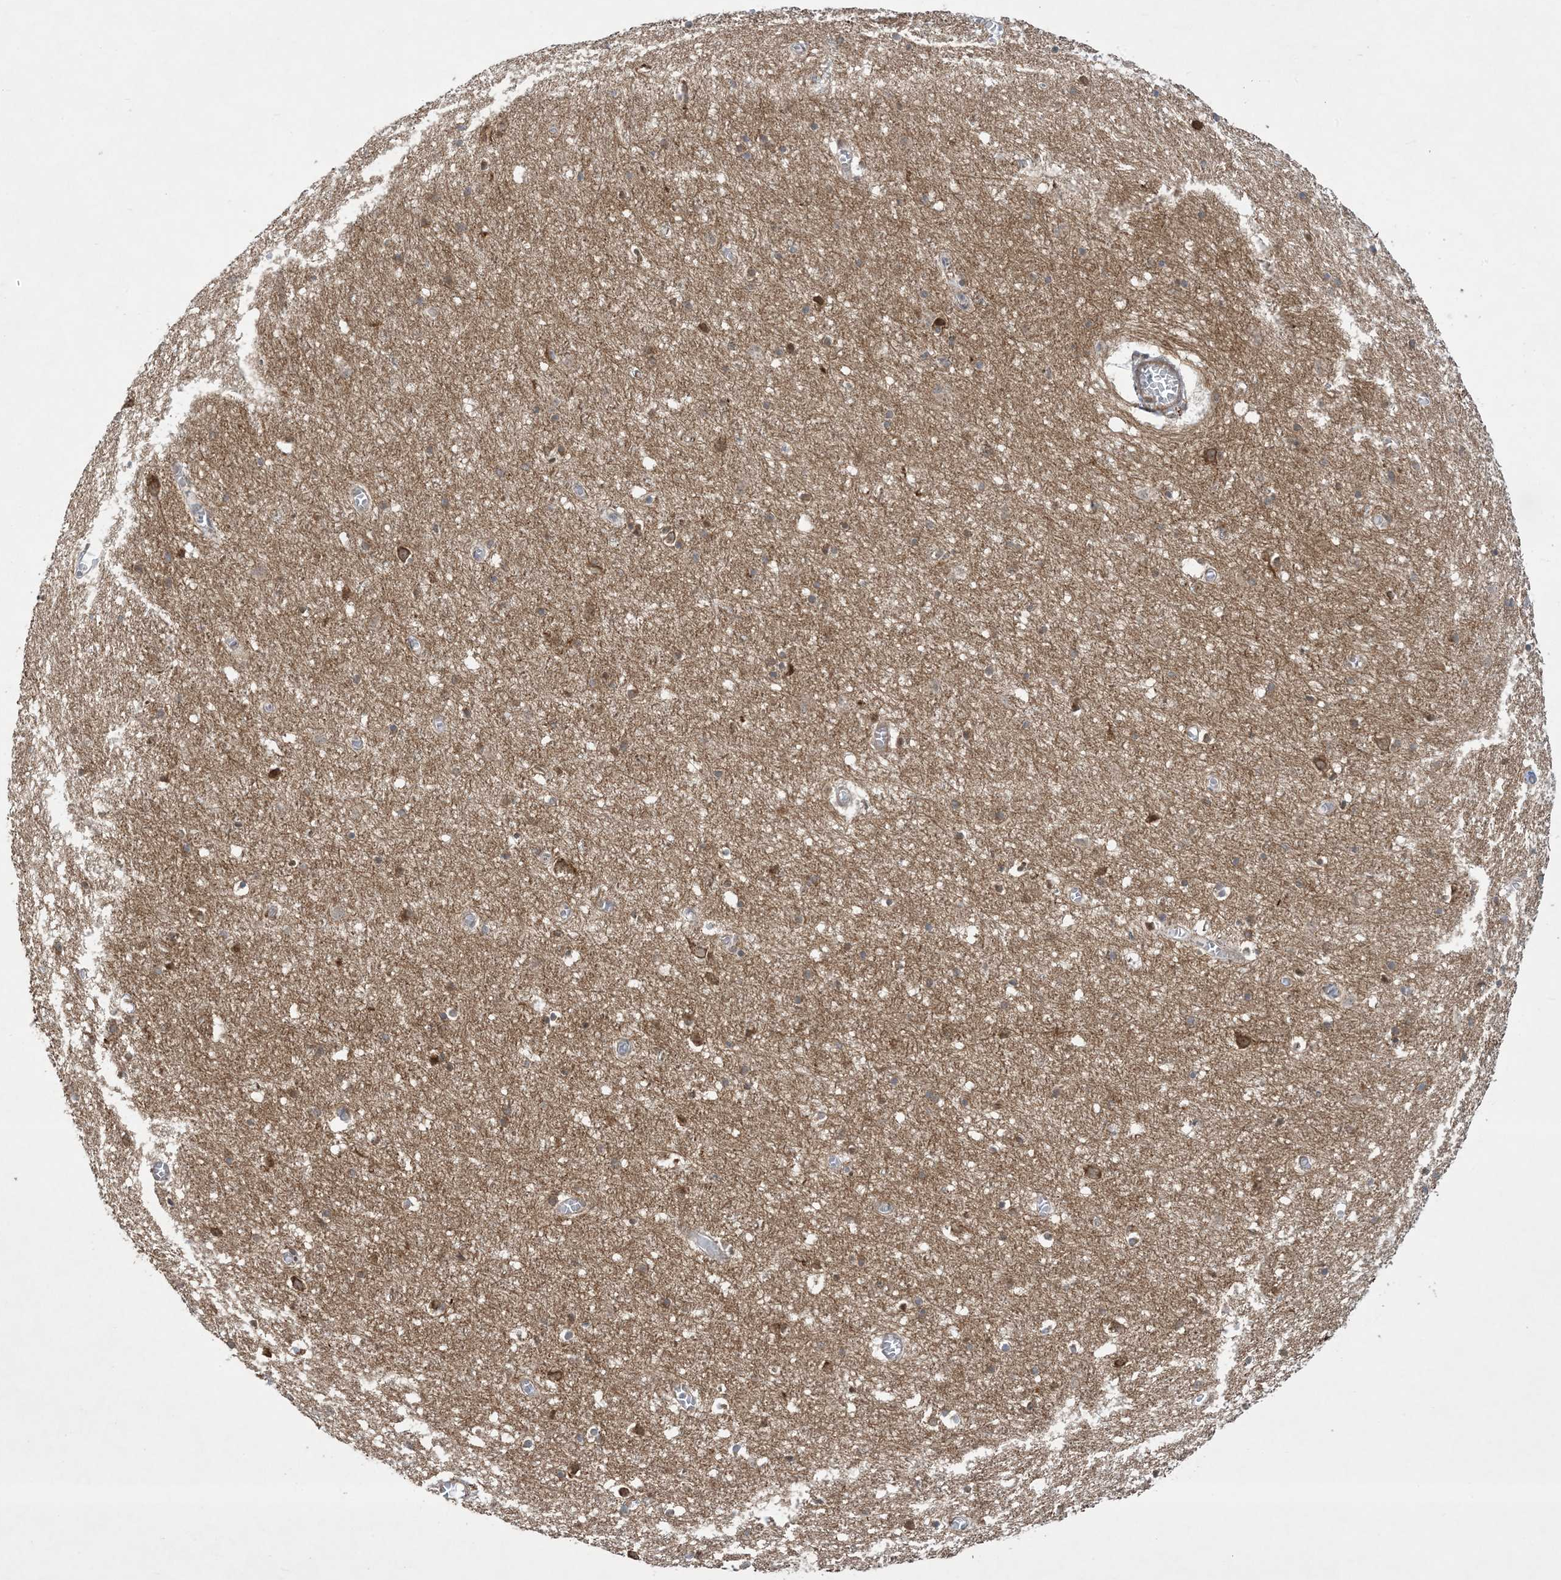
{"staining": {"intensity": "moderate", "quantity": ">75%", "location": "cytoplasmic/membranous"}, "tissue": "cerebral cortex", "cell_type": "Endothelial cells", "image_type": "normal", "snomed": [{"axis": "morphology", "description": "Normal tissue, NOS"}, {"axis": "topography", "description": "Cerebral cortex"}], "caption": "Unremarkable cerebral cortex demonstrates moderate cytoplasmic/membranous staining in approximately >75% of endothelial cells, visualized by immunohistochemistry.", "gene": "SOGA3", "patient": {"sex": "female", "age": 64}}